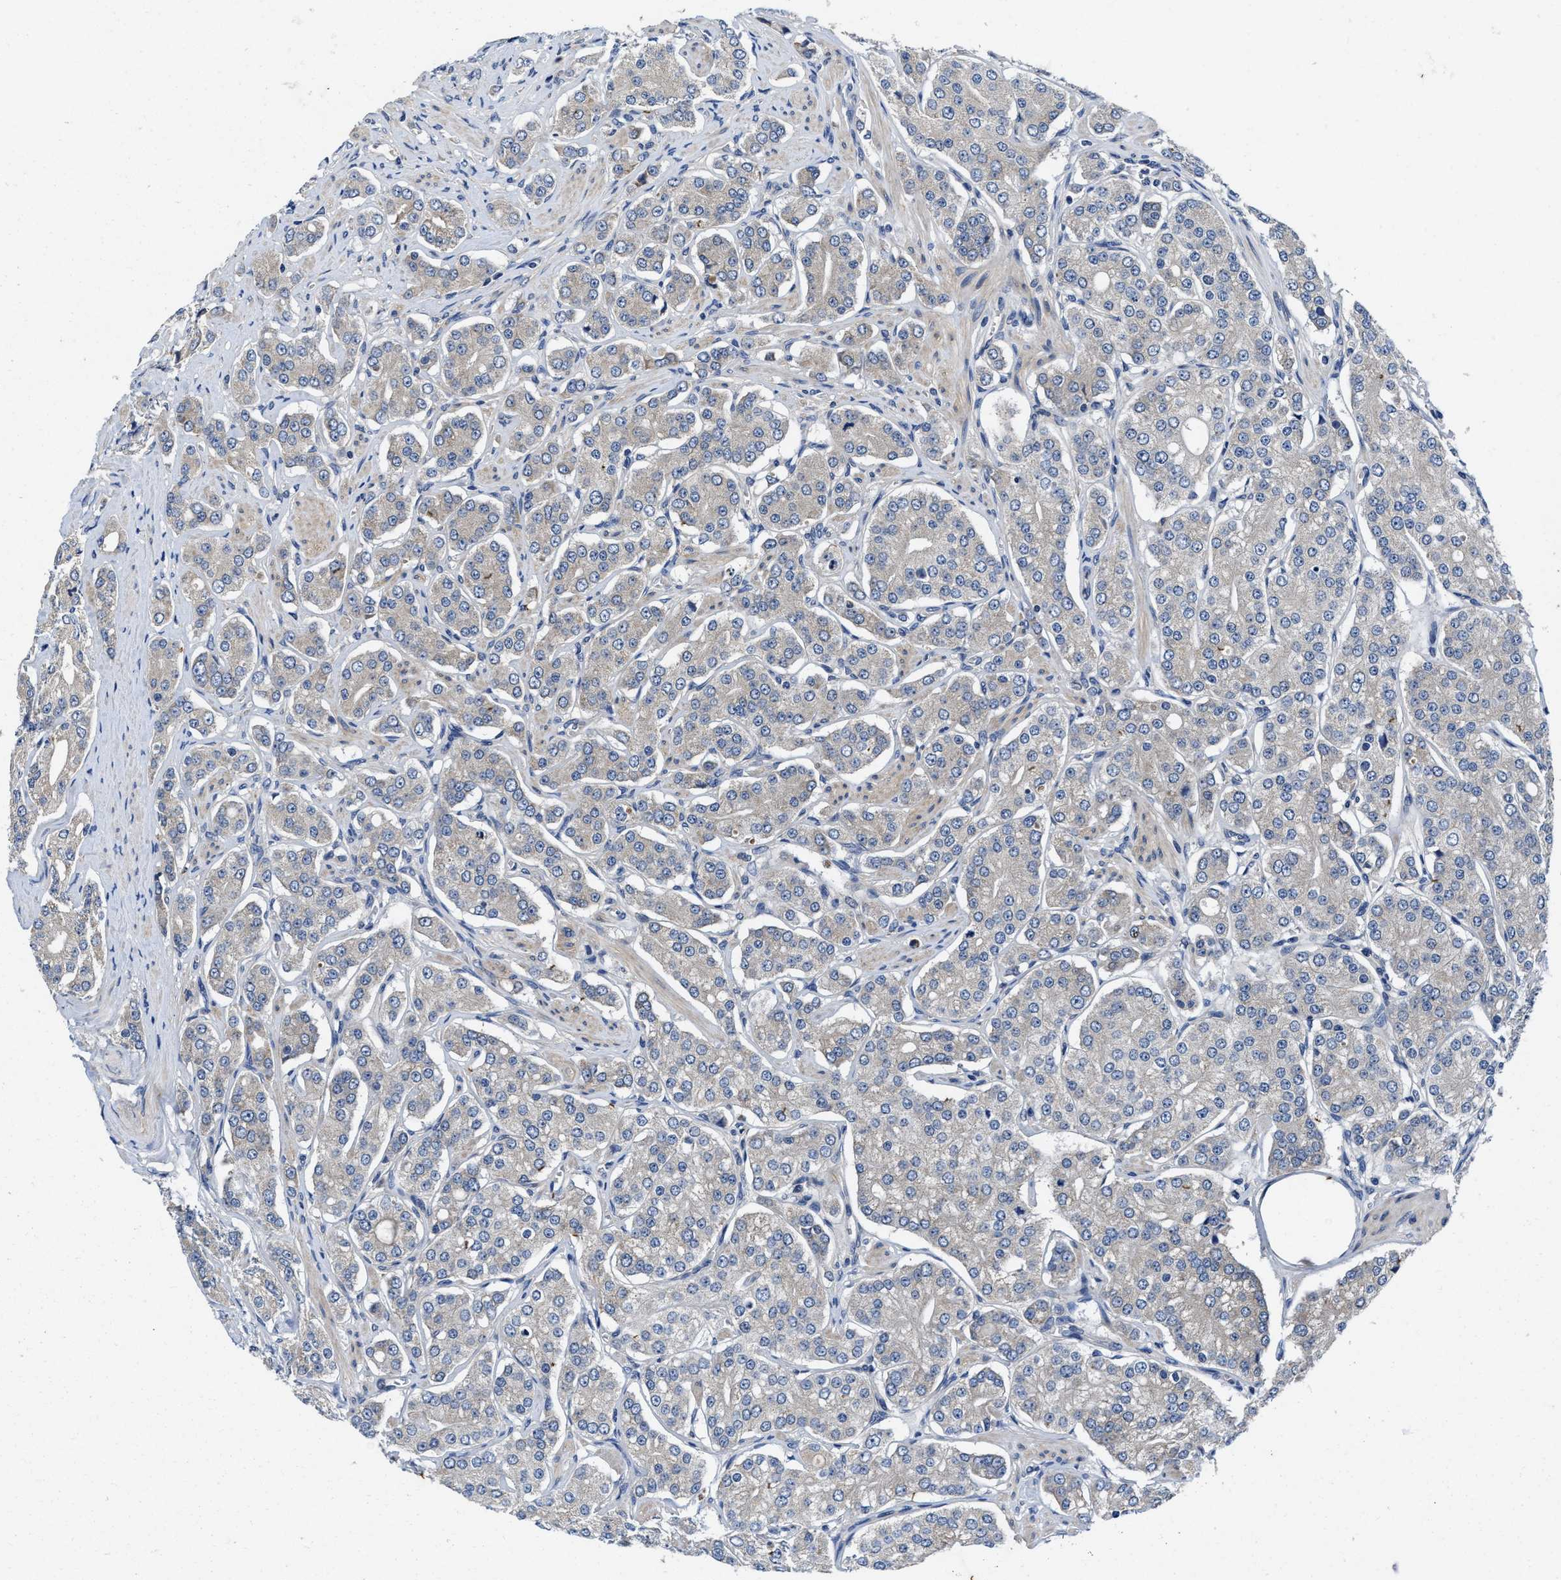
{"staining": {"intensity": "moderate", "quantity": "<25%", "location": "cytoplasmic/membranous"}, "tissue": "prostate cancer", "cell_type": "Tumor cells", "image_type": "cancer", "snomed": [{"axis": "morphology", "description": "Adenocarcinoma, Low grade"}, {"axis": "topography", "description": "Prostate"}], "caption": "Prostate adenocarcinoma (low-grade) stained with a protein marker exhibits moderate staining in tumor cells.", "gene": "EFNA4", "patient": {"sex": "male", "age": 69}}